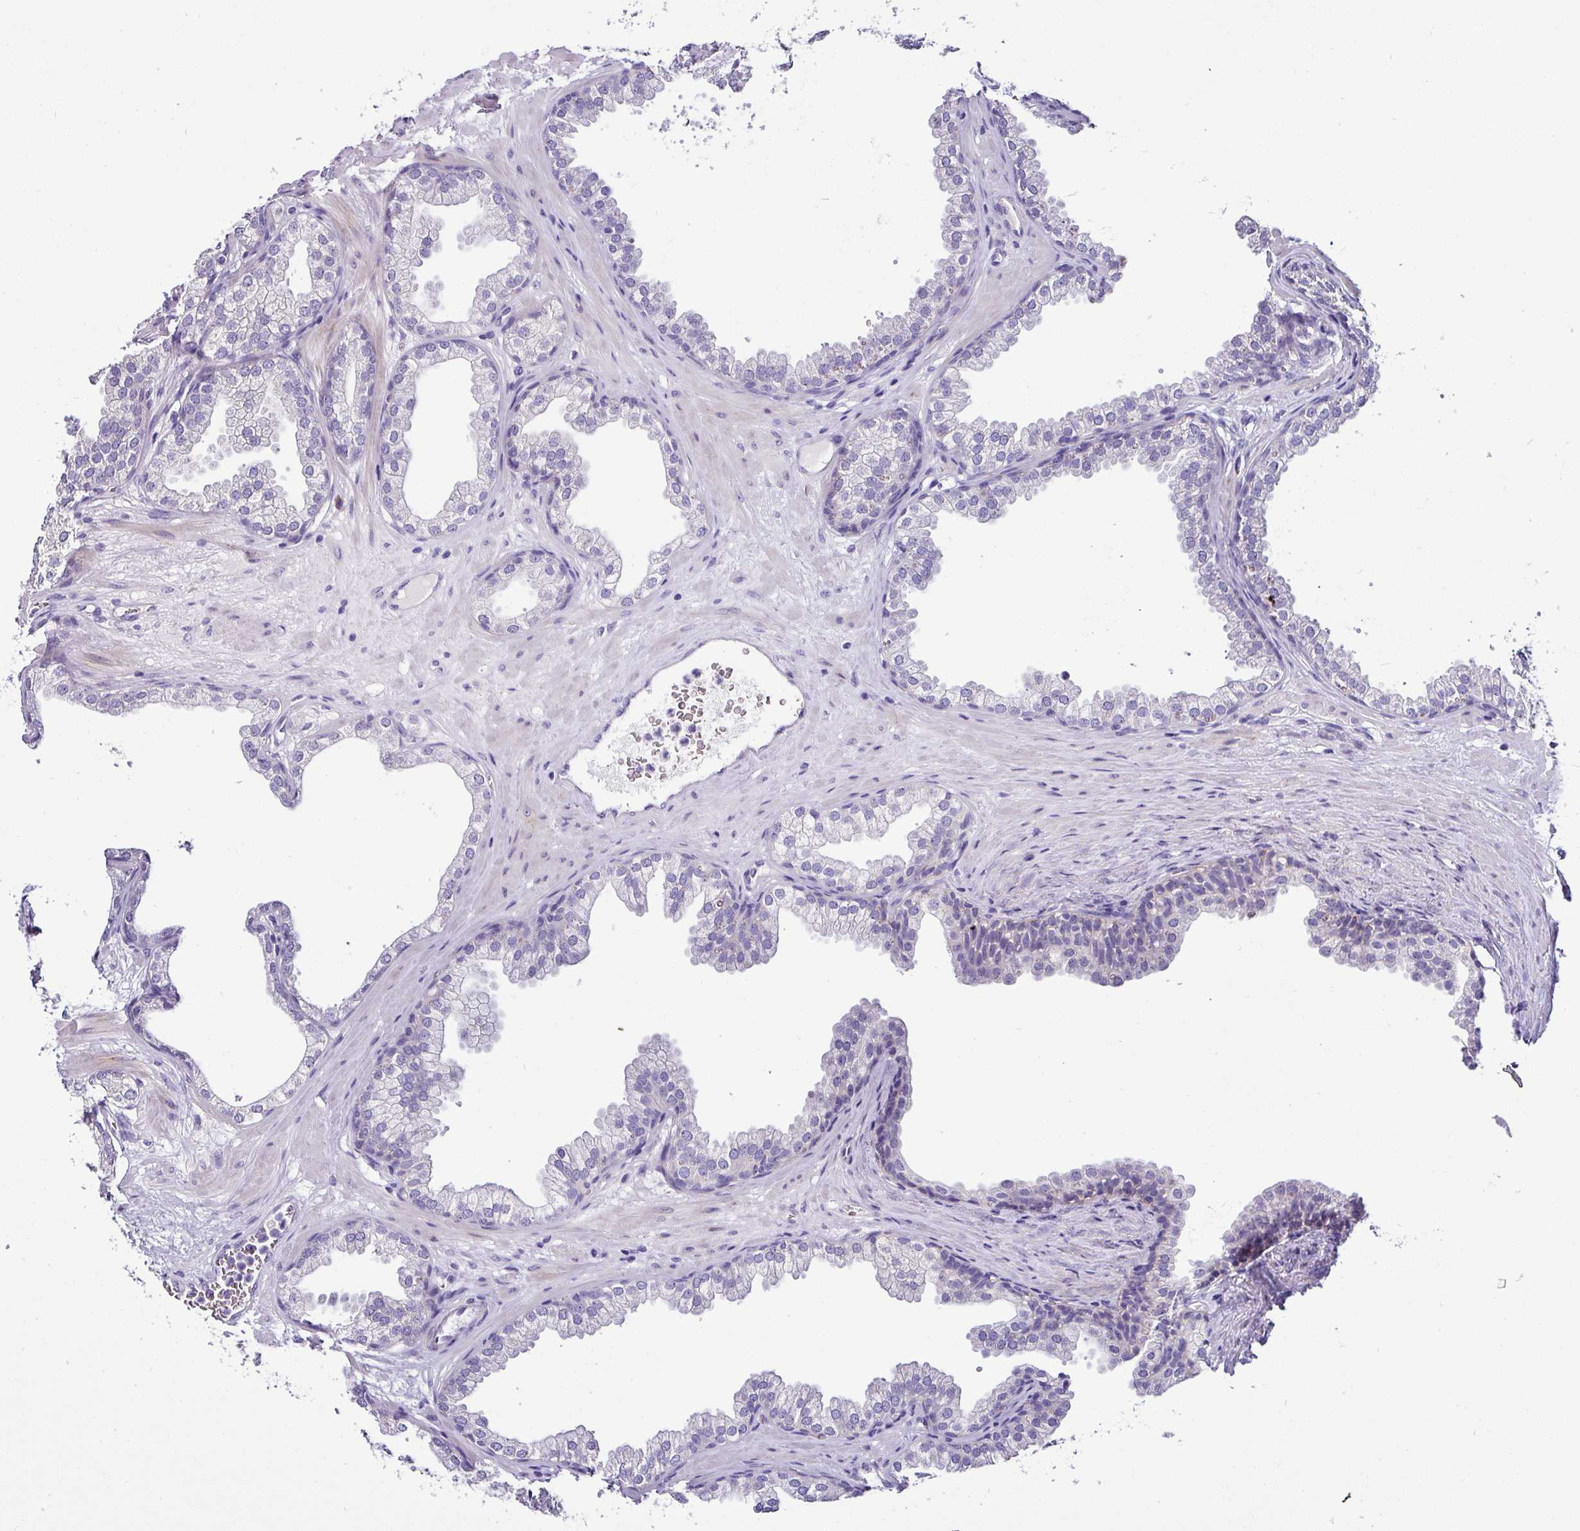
{"staining": {"intensity": "negative", "quantity": "none", "location": "none"}, "tissue": "prostate", "cell_type": "Glandular cells", "image_type": "normal", "snomed": [{"axis": "morphology", "description": "Normal tissue, NOS"}, {"axis": "topography", "description": "Prostate"}], "caption": "The micrograph displays no significant staining in glandular cells of prostate.", "gene": "NAPSA", "patient": {"sex": "male", "age": 37}}